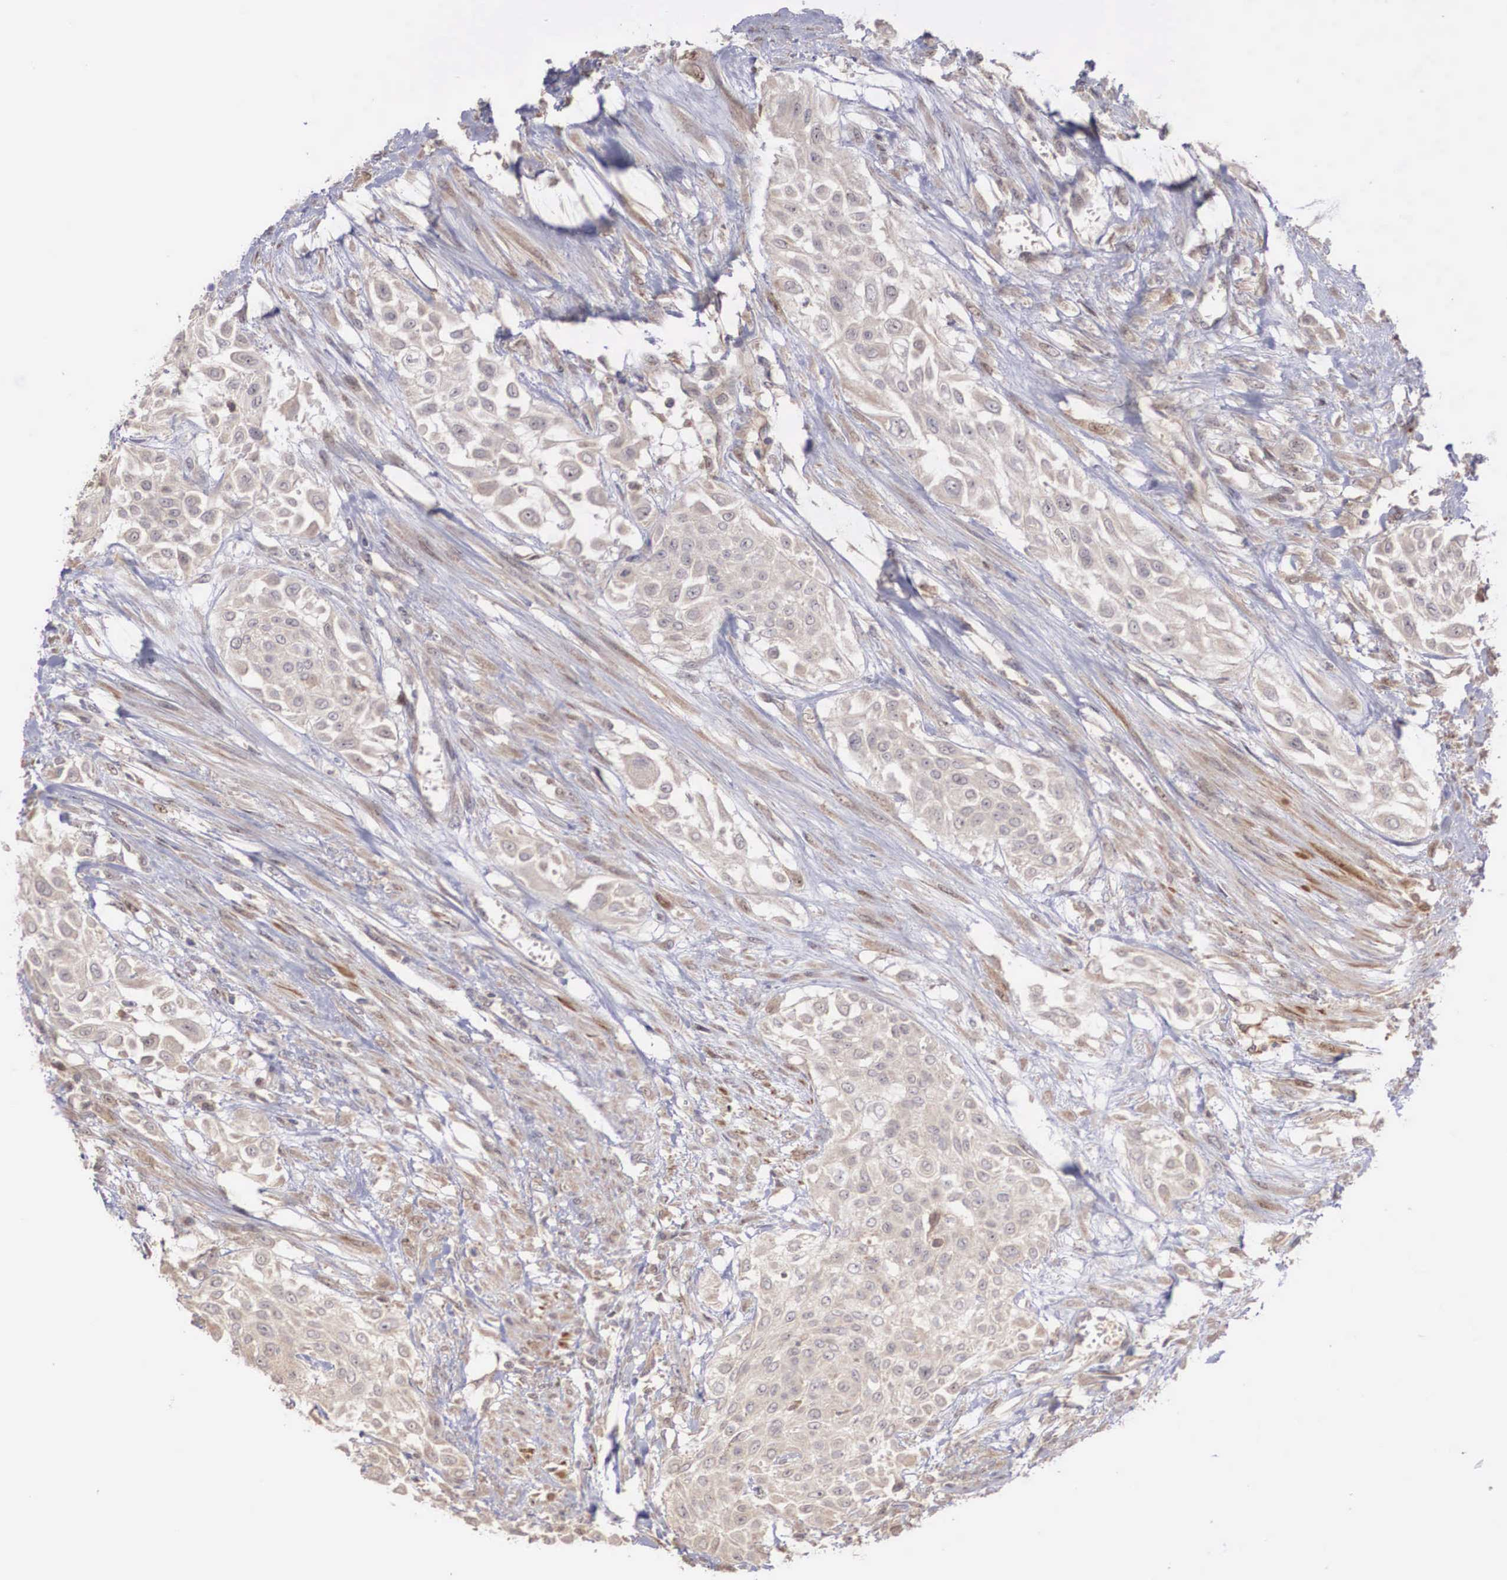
{"staining": {"intensity": "weak", "quantity": "25%-75%", "location": "cytoplasmic/membranous"}, "tissue": "urothelial cancer", "cell_type": "Tumor cells", "image_type": "cancer", "snomed": [{"axis": "morphology", "description": "Urothelial carcinoma, High grade"}, {"axis": "topography", "description": "Urinary bladder"}], "caption": "Immunohistochemical staining of urothelial cancer displays low levels of weak cytoplasmic/membranous expression in approximately 25%-75% of tumor cells.", "gene": "DNAJB7", "patient": {"sex": "male", "age": 57}}